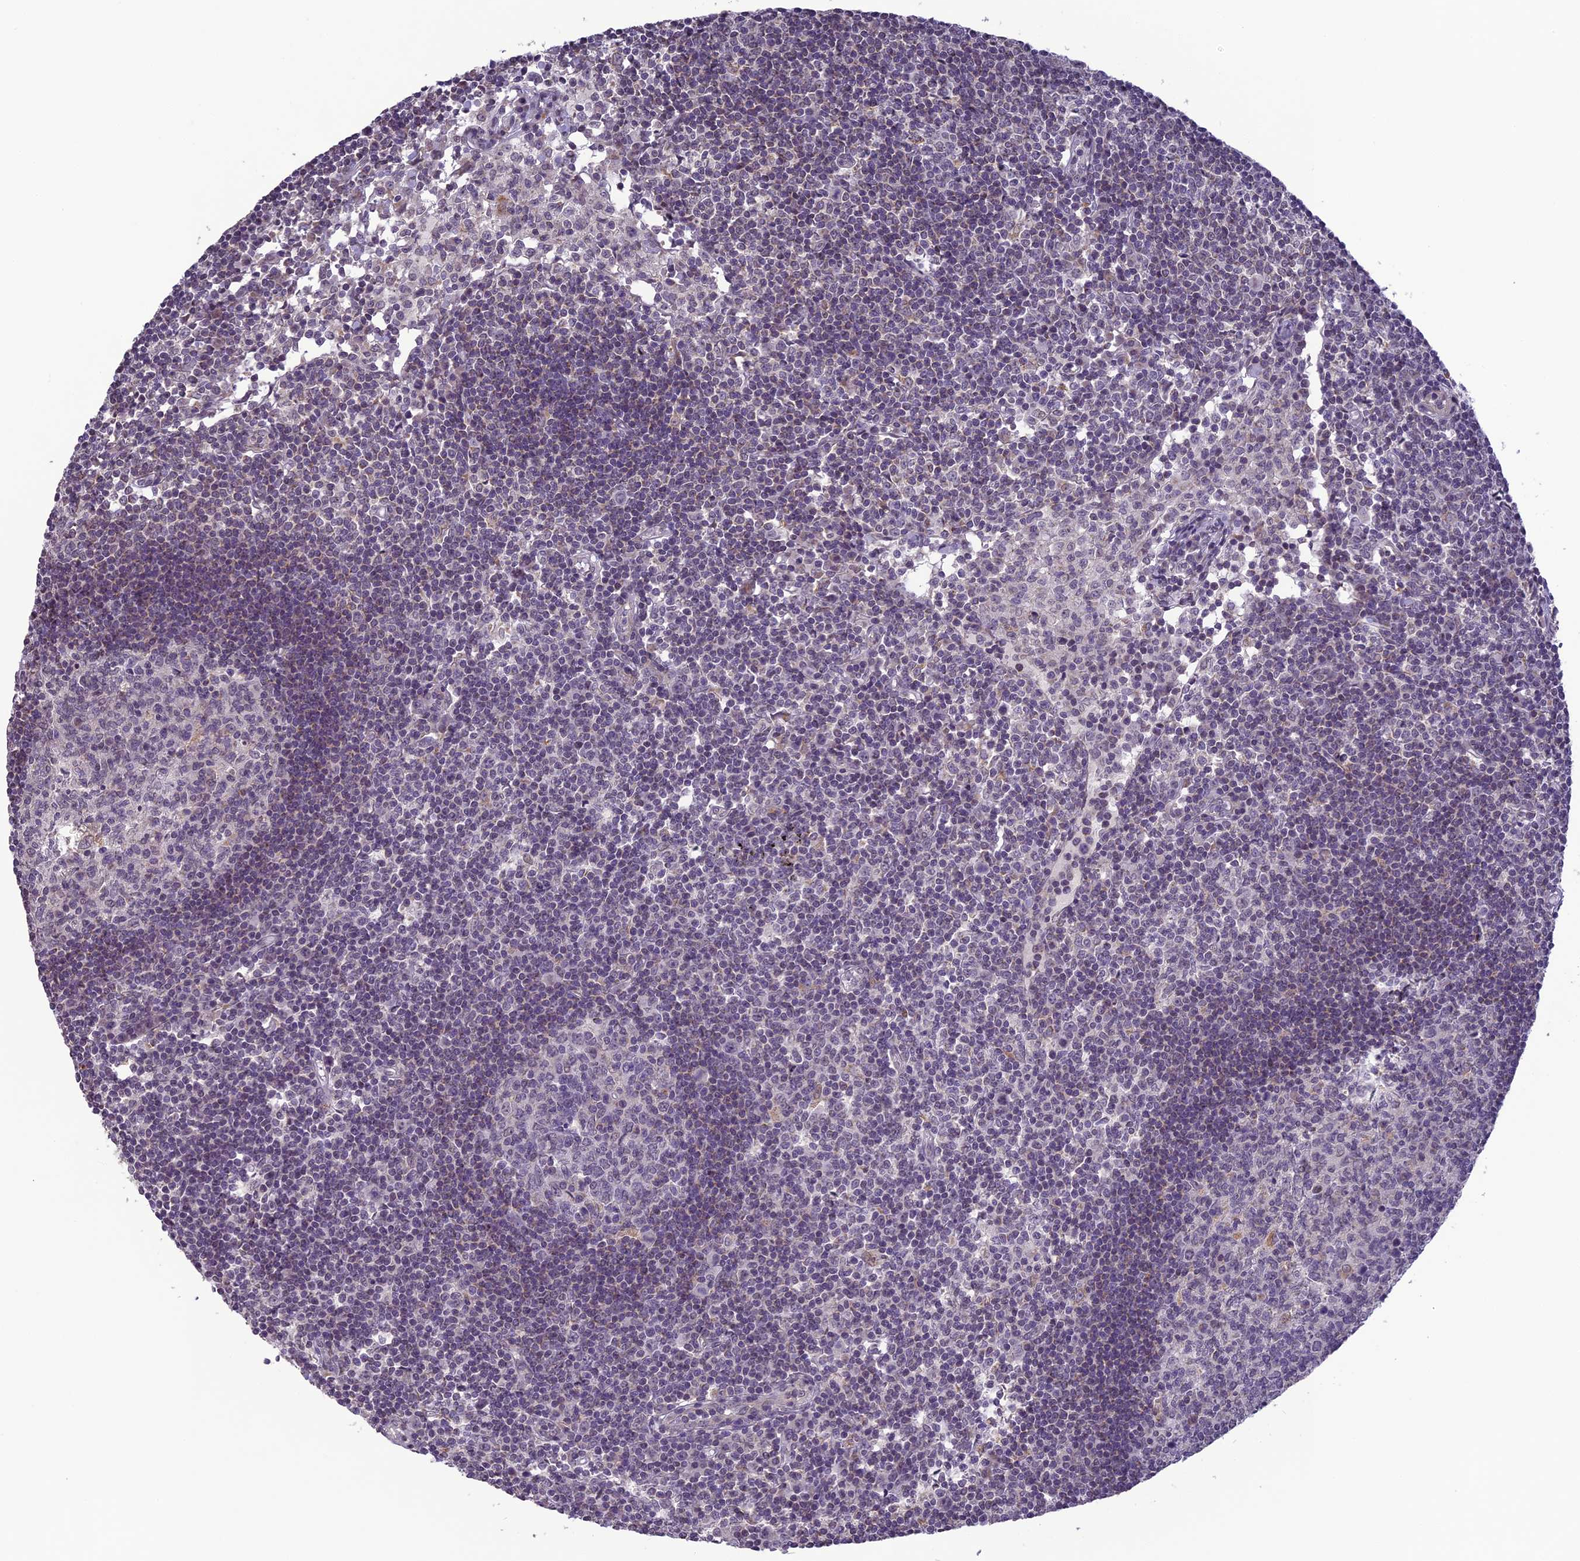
{"staining": {"intensity": "moderate", "quantity": "<25%", "location": "cytoplasmic/membranous"}, "tissue": "lymph node", "cell_type": "Germinal center cells", "image_type": "normal", "snomed": [{"axis": "morphology", "description": "Normal tissue, NOS"}, {"axis": "topography", "description": "Lymph node"}], "caption": "Immunohistochemical staining of unremarkable lymph node exhibits low levels of moderate cytoplasmic/membranous expression in approximately <25% of germinal center cells.", "gene": "ERG28", "patient": {"sex": "female", "age": 55}}